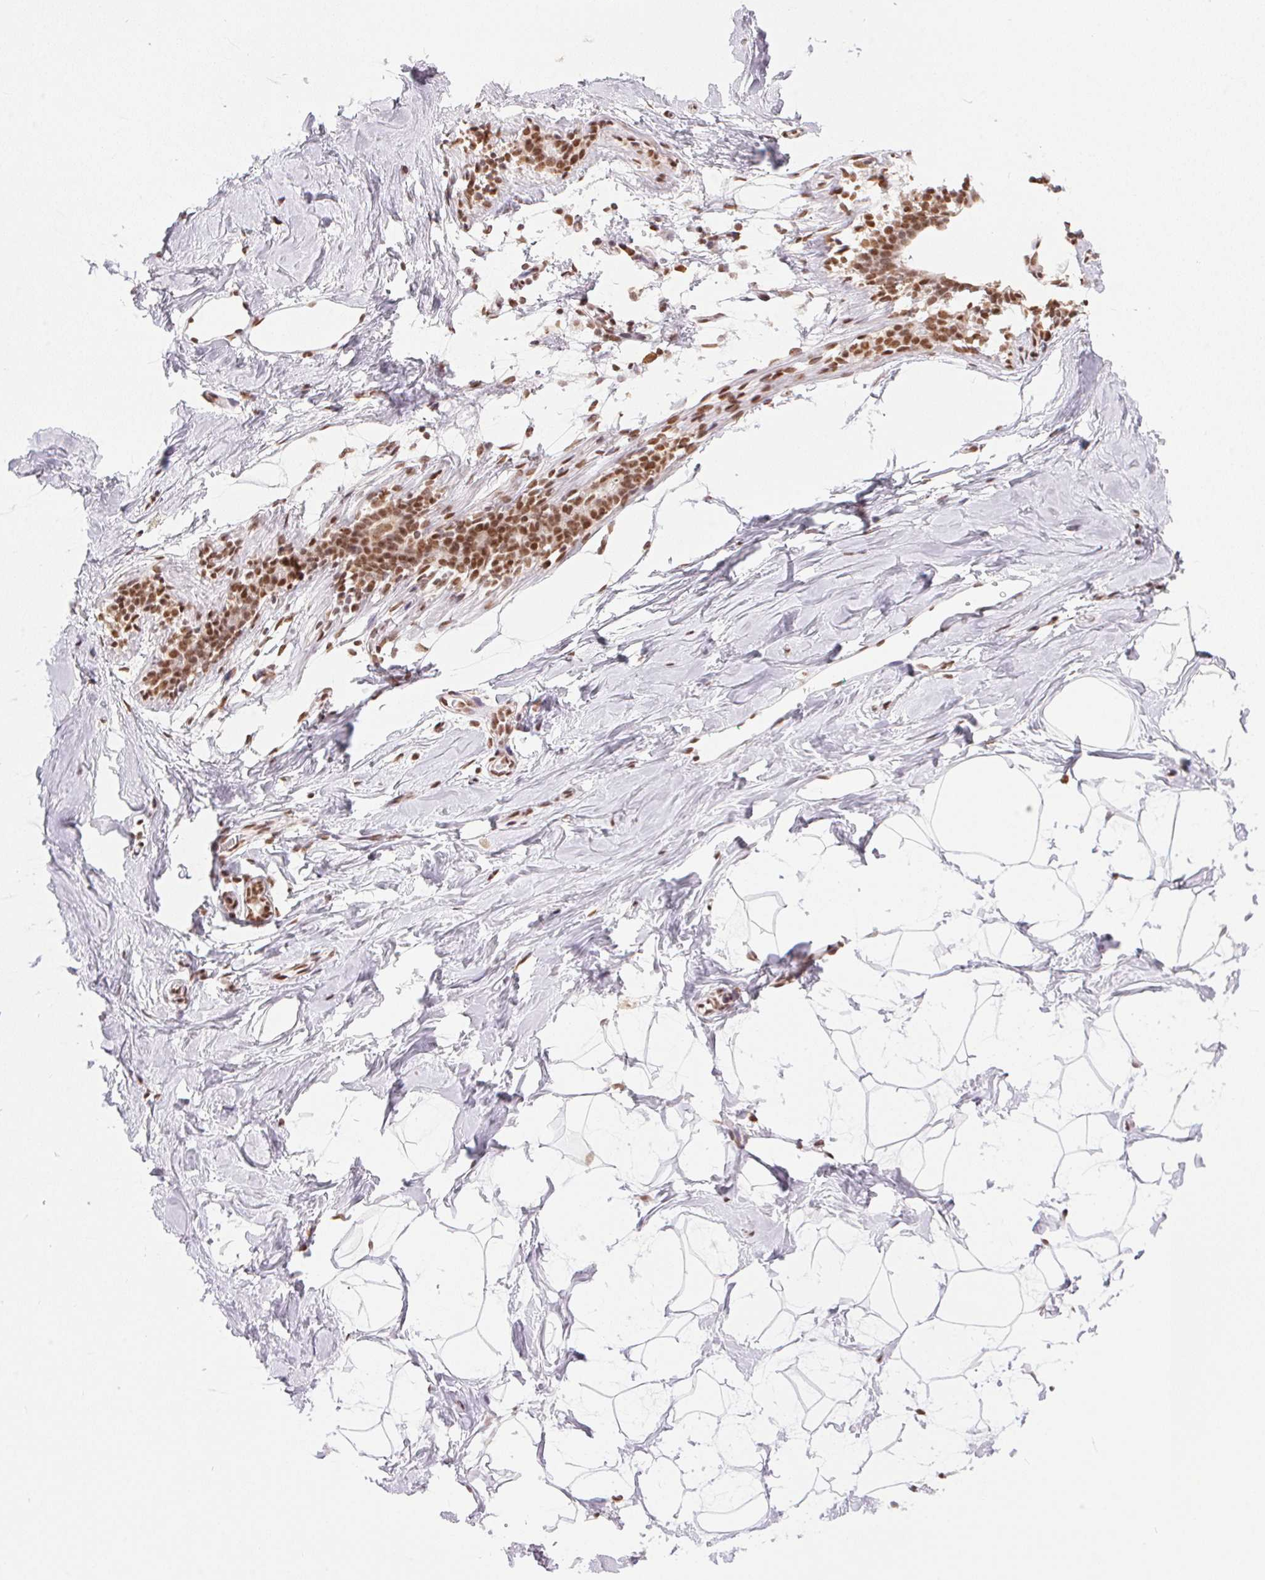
{"staining": {"intensity": "moderate", "quantity": "25%-75%", "location": "nuclear"}, "tissue": "breast", "cell_type": "Adipocytes", "image_type": "normal", "snomed": [{"axis": "morphology", "description": "Normal tissue, NOS"}, {"axis": "topography", "description": "Breast"}], "caption": "Breast stained with DAB immunohistochemistry (IHC) shows medium levels of moderate nuclear positivity in about 25%-75% of adipocytes.", "gene": "NFE2L1", "patient": {"sex": "female", "age": 32}}